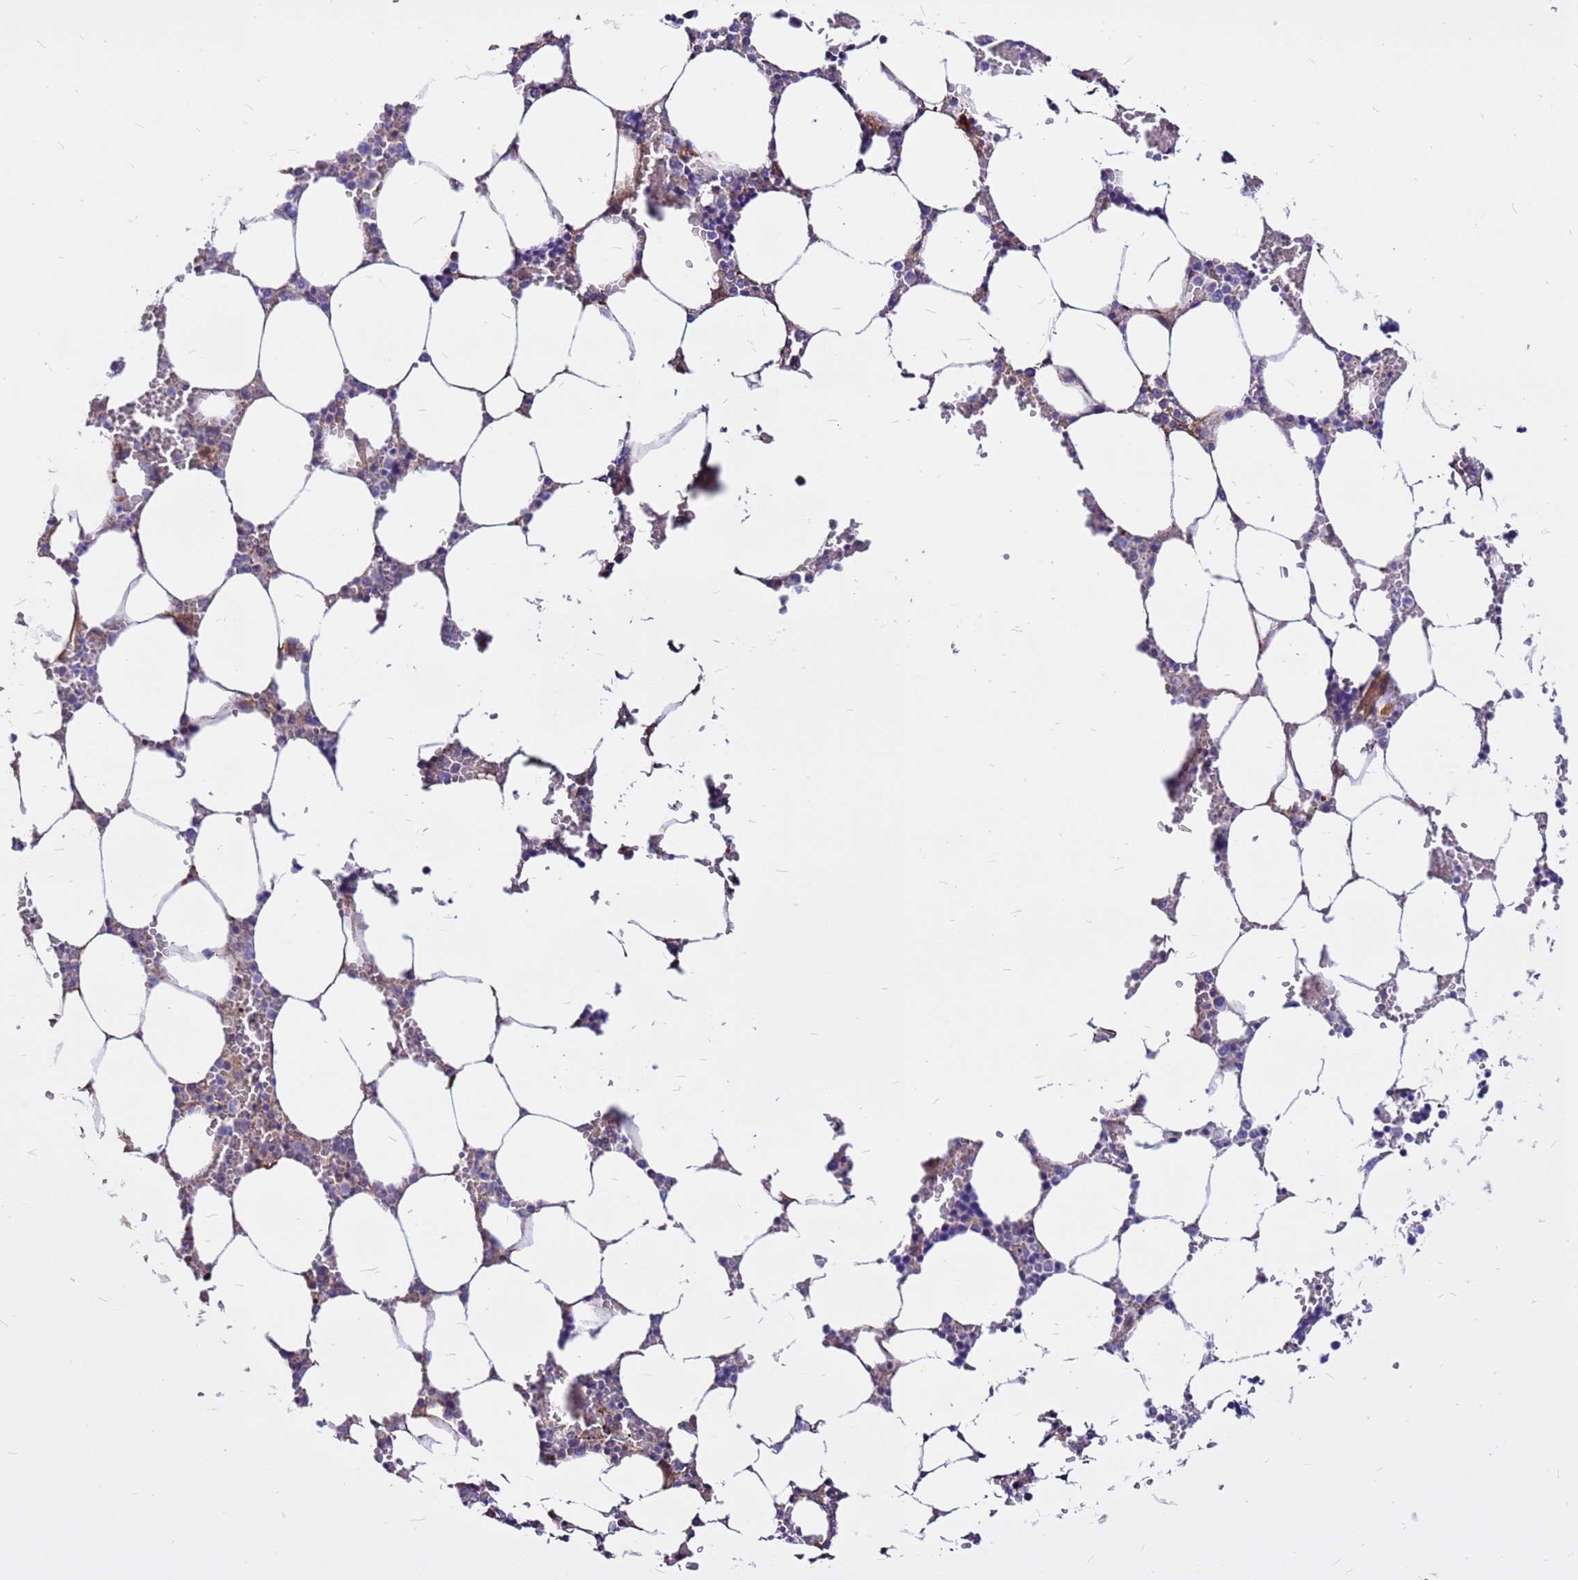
{"staining": {"intensity": "negative", "quantity": "none", "location": "none"}, "tissue": "bone marrow", "cell_type": "Hematopoietic cells", "image_type": "normal", "snomed": [{"axis": "morphology", "description": "Normal tissue, NOS"}, {"axis": "topography", "description": "Bone marrow"}], "caption": "Protein analysis of benign bone marrow exhibits no significant positivity in hematopoietic cells. (Stains: DAB (3,3'-diaminobenzidine) immunohistochemistry with hematoxylin counter stain, Microscopy: brightfield microscopy at high magnification).", "gene": "CRHBP", "patient": {"sex": "male", "age": 64}}